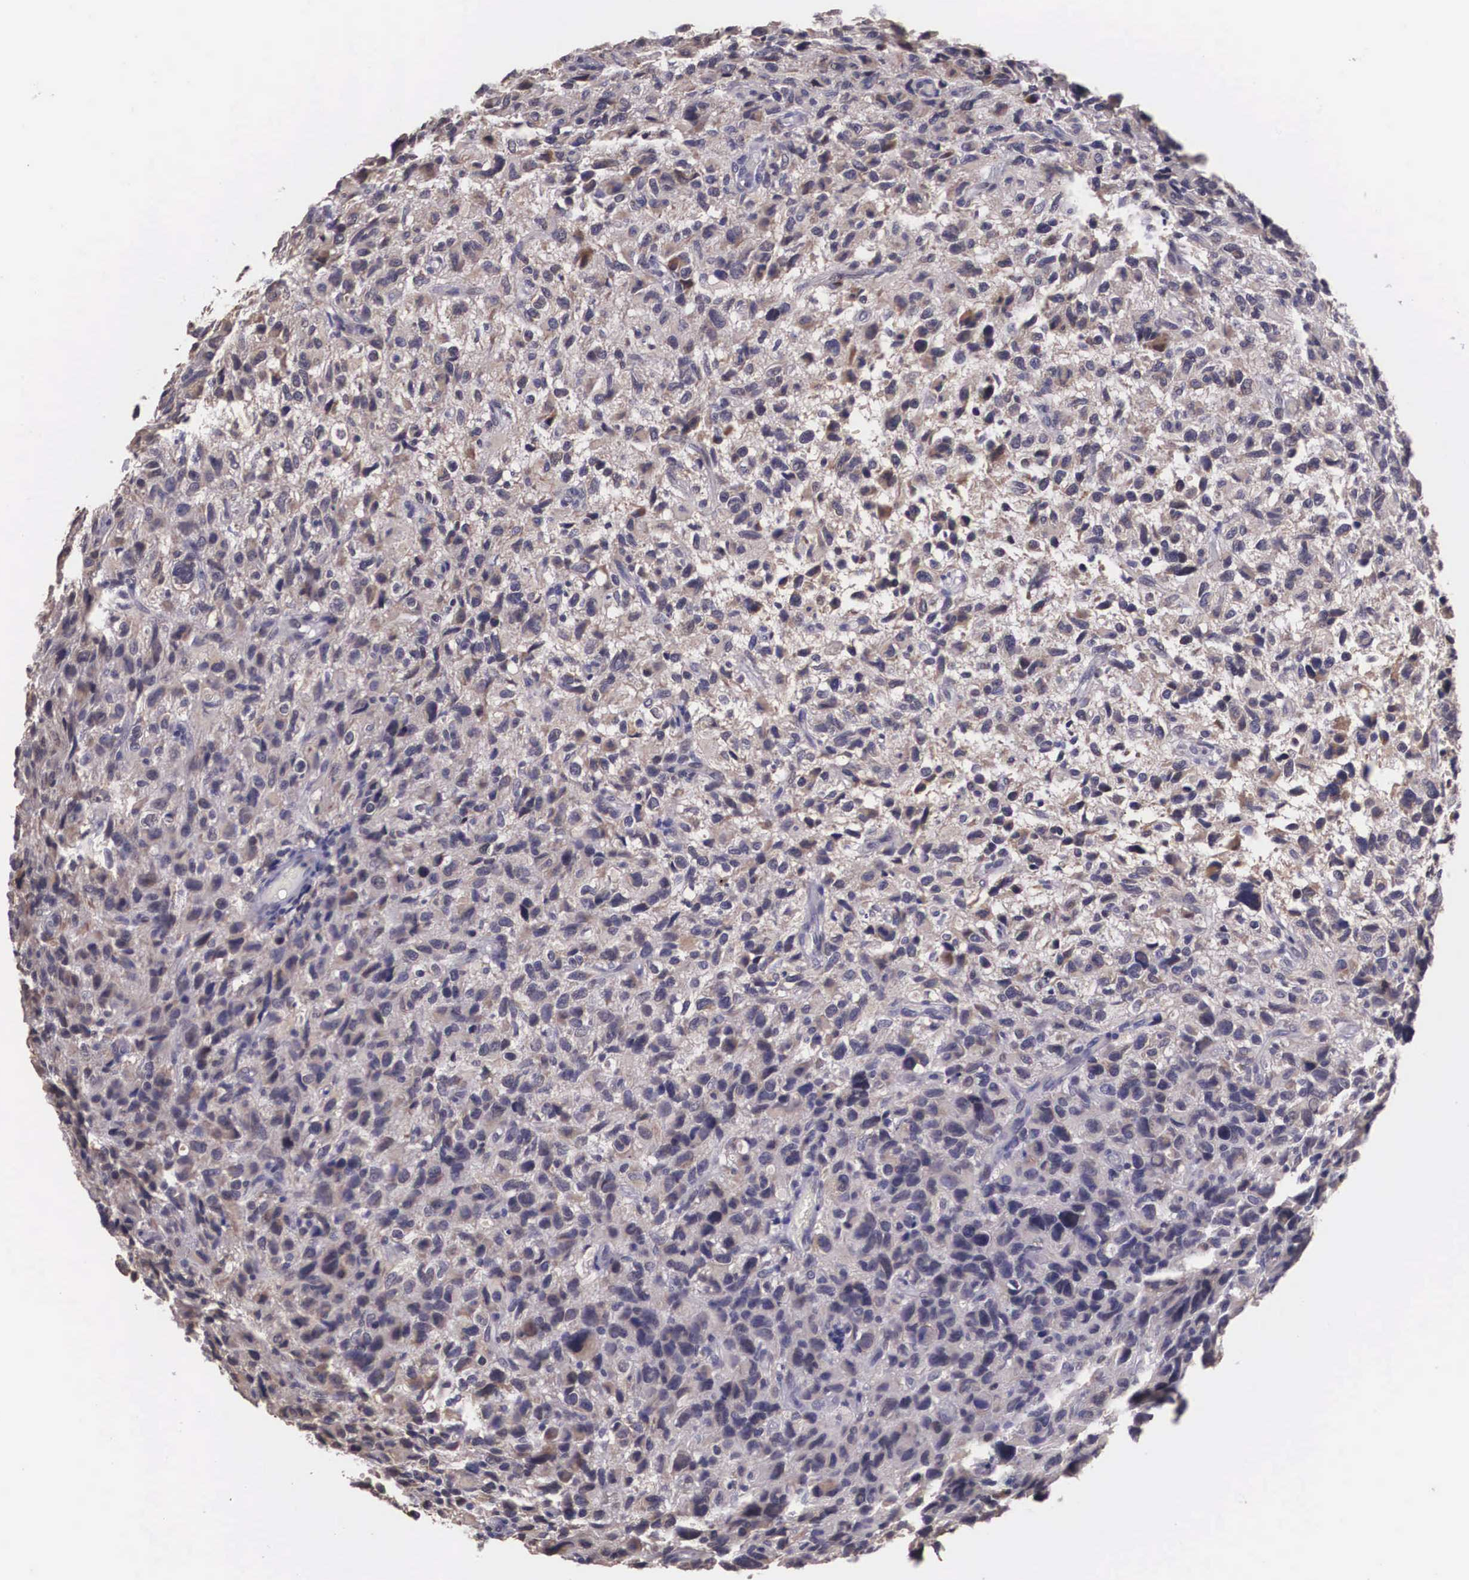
{"staining": {"intensity": "weak", "quantity": "<25%", "location": "cytoplasmic/membranous"}, "tissue": "glioma", "cell_type": "Tumor cells", "image_type": "cancer", "snomed": [{"axis": "morphology", "description": "Glioma, malignant, High grade"}, {"axis": "topography", "description": "Brain"}], "caption": "A high-resolution image shows immunohistochemistry staining of malignant glioma (high-grade), which exhibits no significant expression in tumor cells.", "gene": "SLC25A21", "patient": {"sex": "female", "age": 60}}